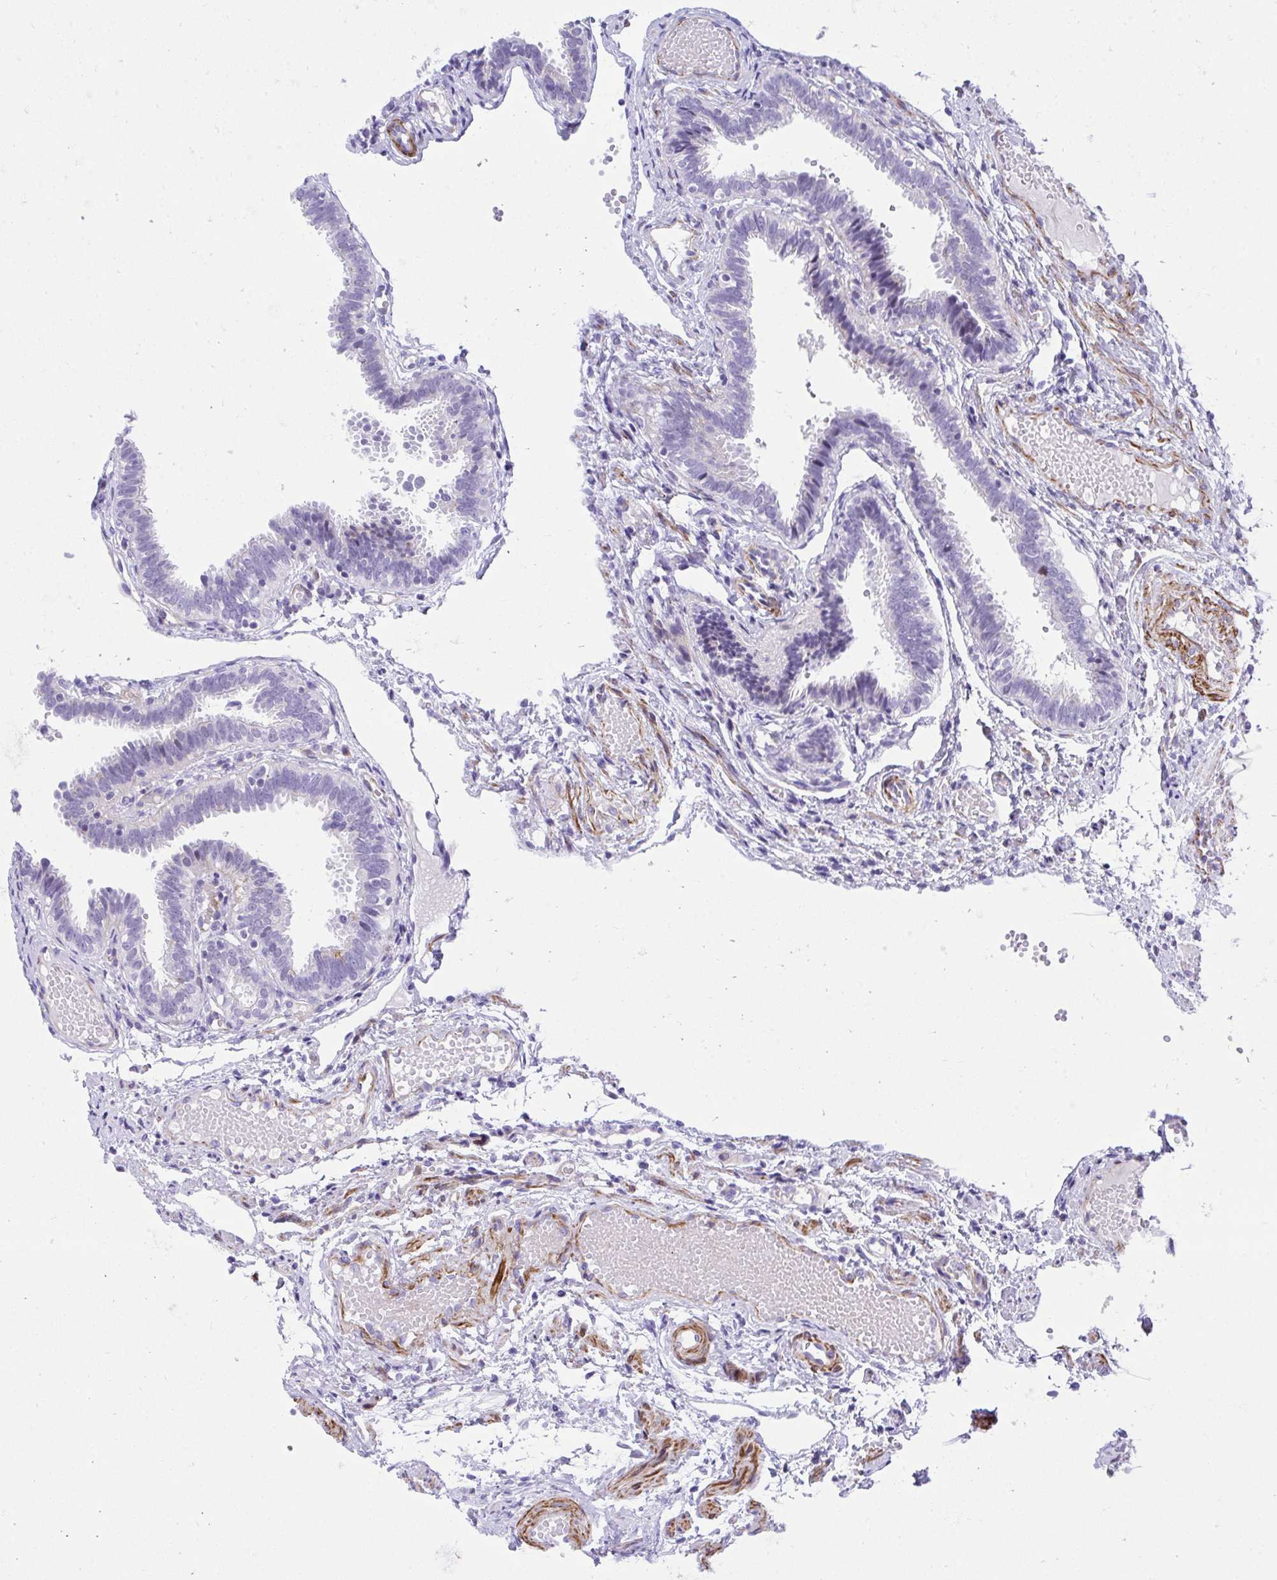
{"staining": {"intensity": "negative", "quantity": "none", "location": "none"}, "tissue": "fallopian tube", "cell_type": "Glandular cells", "image_type": "normal", "snomed": [{"axis": "morphology", "description": "Normal tissue, NOS"}, {"axis": "topography", "description": "Fallopian tube"}], "caption": "DAB immunohistochemical staining of benign human fallopian tube reveals no significant staining in glandular cells.", "gene": "CSTB", "patient": {"sex": "female", "age": 37}}